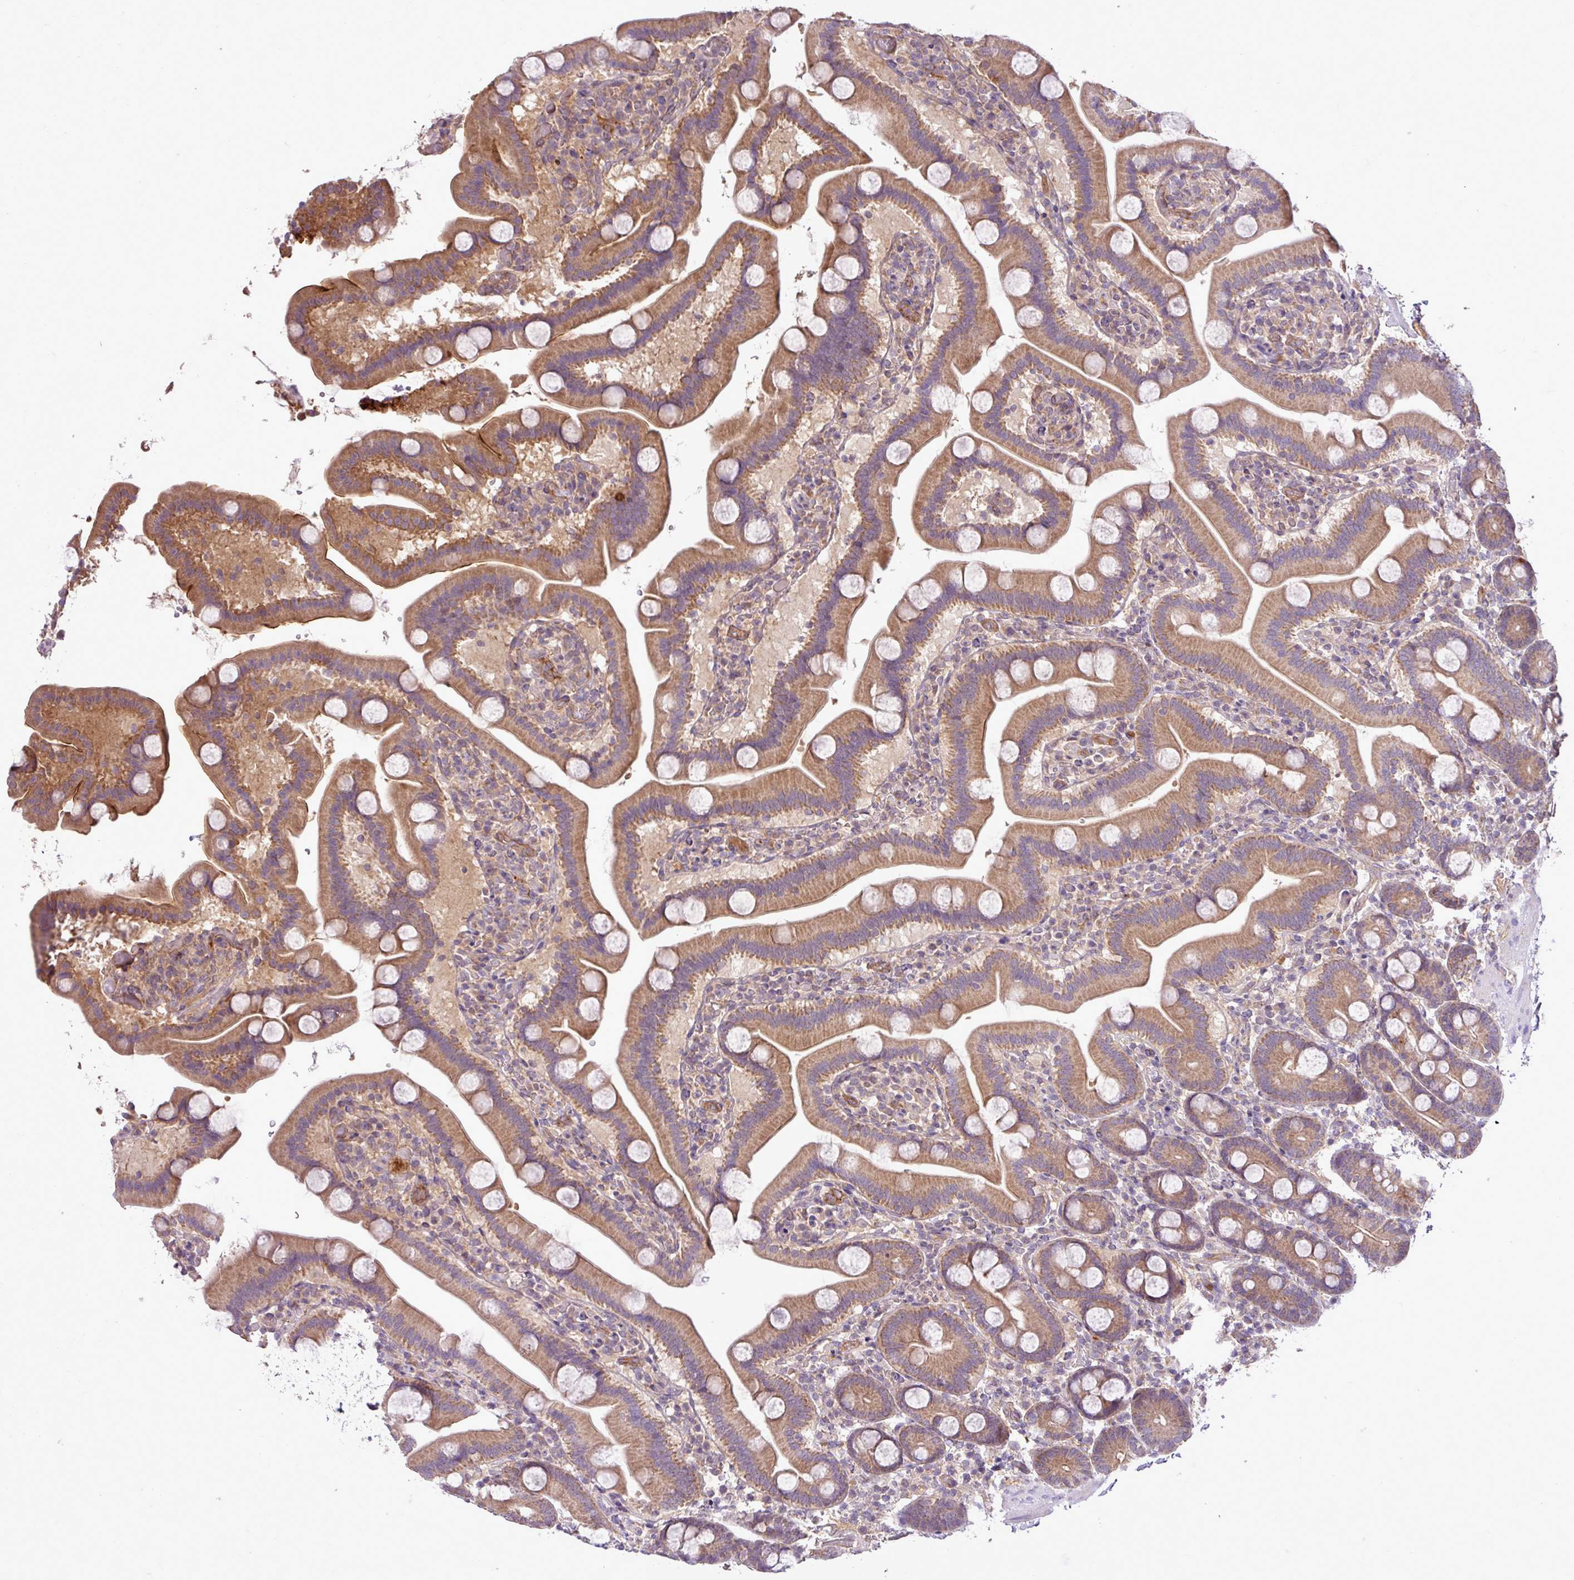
{"staining": {"intensity": "moderate", "quantity": ">75%", "location": "cytoplasmic/membranous"}, "tissue": "duodenum", "cell_type": "Glandular cells", "image_type": "normal", "snomed": [{"axis": "morphology", "description": "Normal tissue, NOS"}, {"axis": "topography", "description": "Duodenum"}], "caption": "Immunohistochemistry of unremarkable duodenum reveals medium levels of moderate cytoplasmic/membranous expression in approximately >75% of glandular cells.", "gene": "XIAP", "patient": {"sex": "male", "age": 55}}